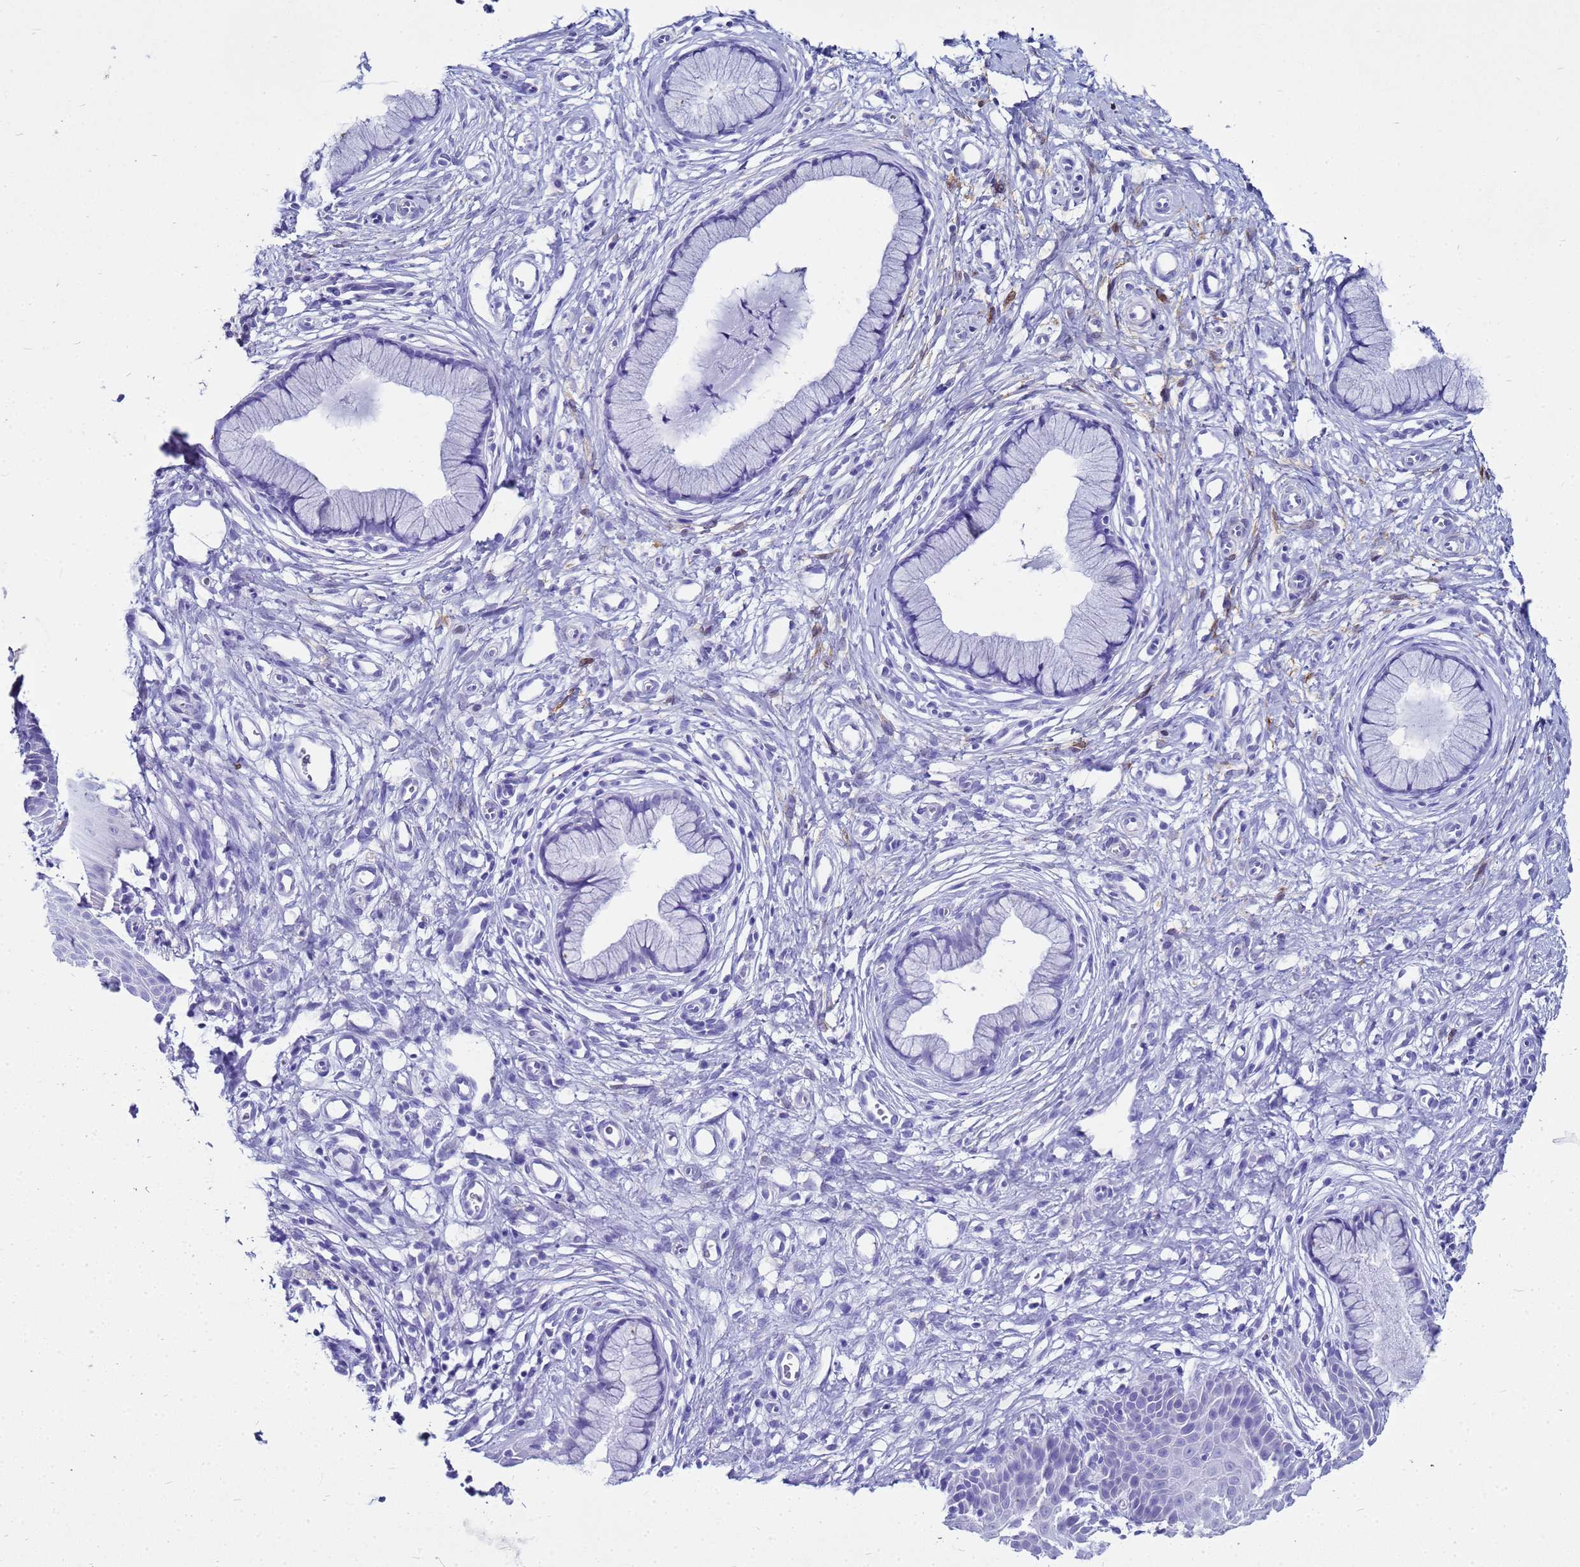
{"staining": {"intensity": "negative", "quantity": "none", "location": "none"}, "tissue": "cervix", "cell_type": "Glandular cells", "image_type": "normal", "snomed": [{"axis": "morphology", "description": "Normal tissue, NOS"}, {"axis": "topography", "description": "Cervix"}], "caption": "This is a micrograph of immunohistochemistry (IHC) staining of benign cervix, which shows no staining in glandular cells.", "gene": "CKB", "patient": {"sex": "female", "age": 36}}